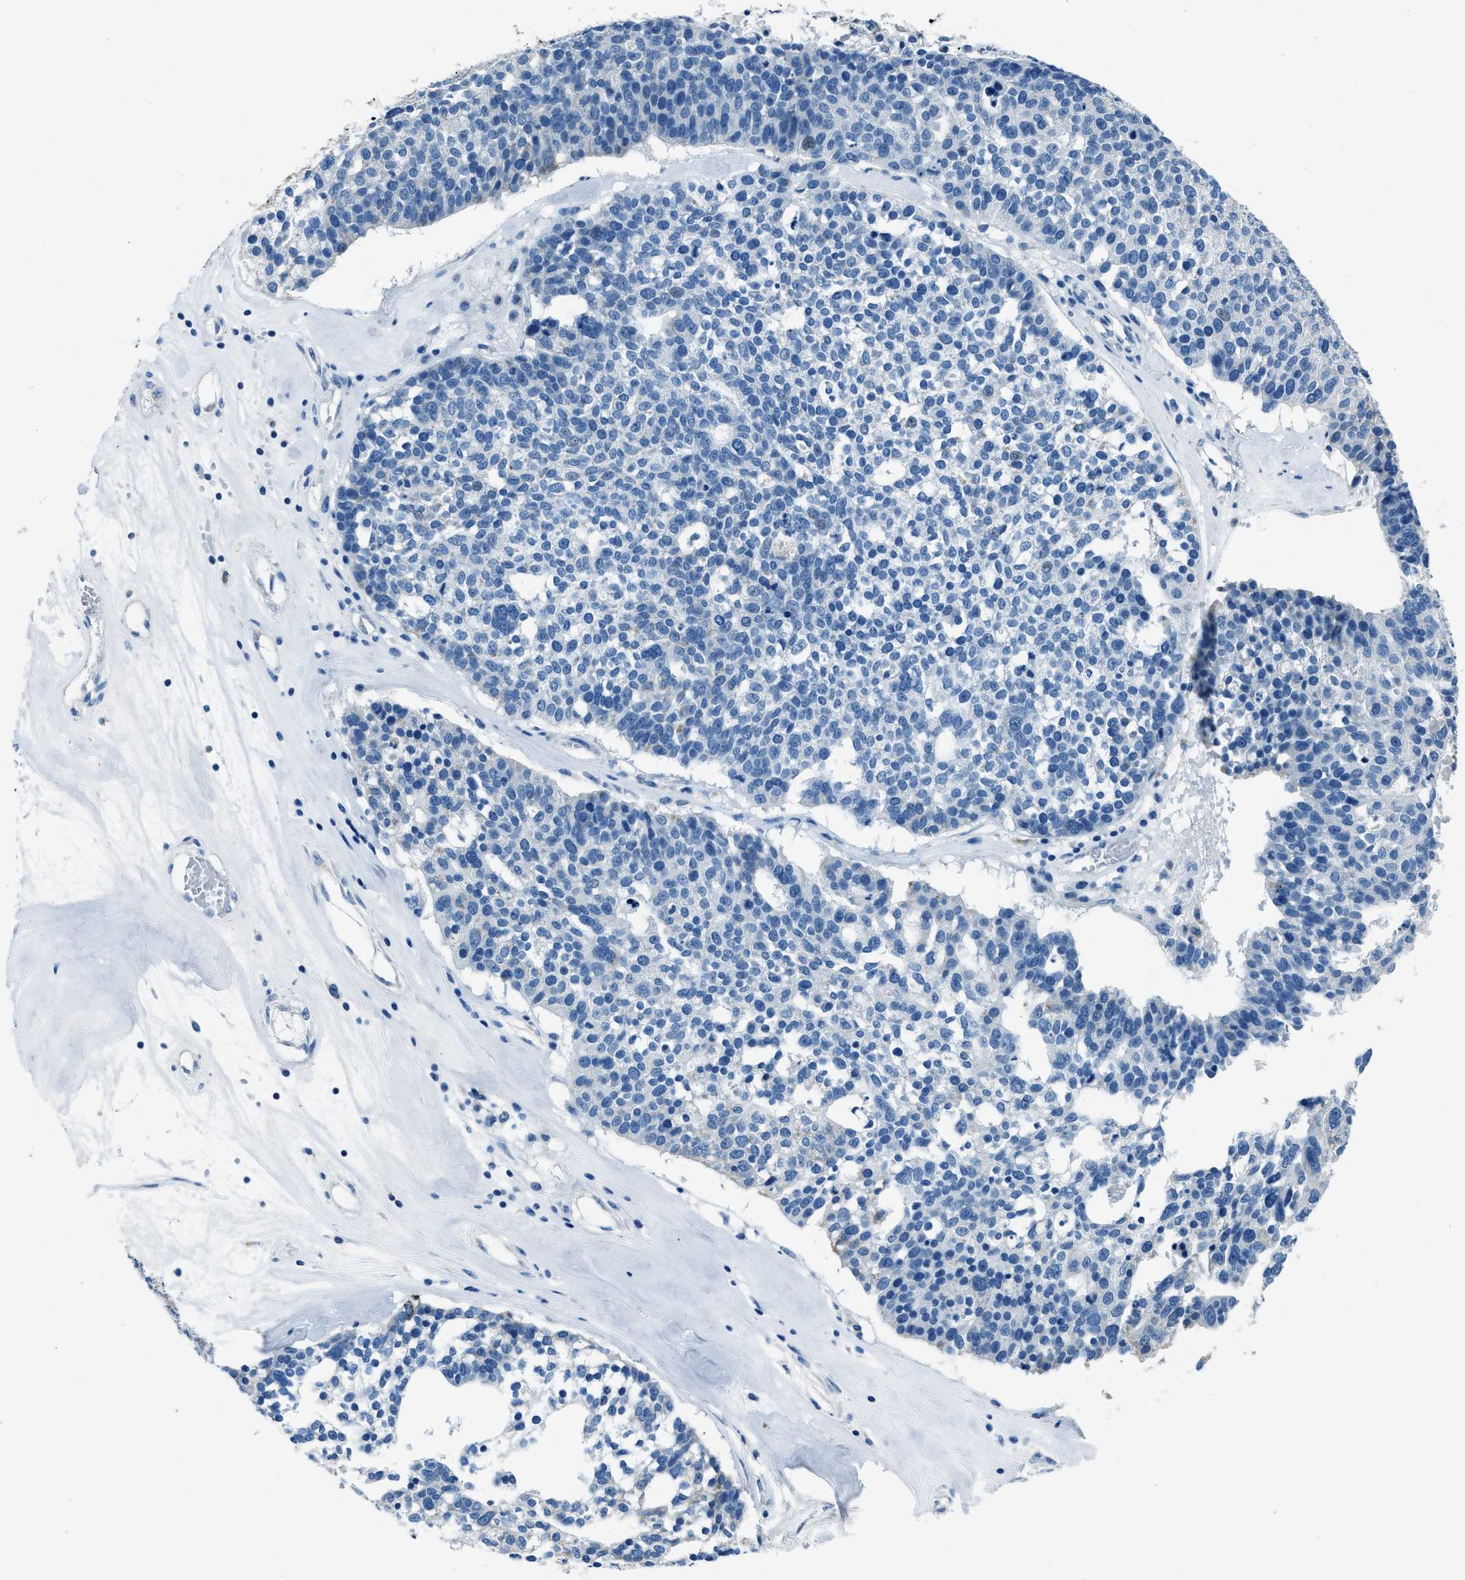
{"staining": {"intensity": "negative", "quantity": "none", "location": "none"}, "tissue": "ovarian cancer", "cell_type": "Tumor cells", "image_type": "cancer", "snomed": [{"axis": "morphology", "description": "Cystadenocarcinoma, serous, NOS"}, {"axis": "topography", "description": "Ovary"}], "caption": "Ovarian cancer (serous cystadenocarcinoma) stained for a protein using IHC shows no positivity tumor cells.", "gene": "AMACR", "patient": {"sex": "female", "age": 59}}